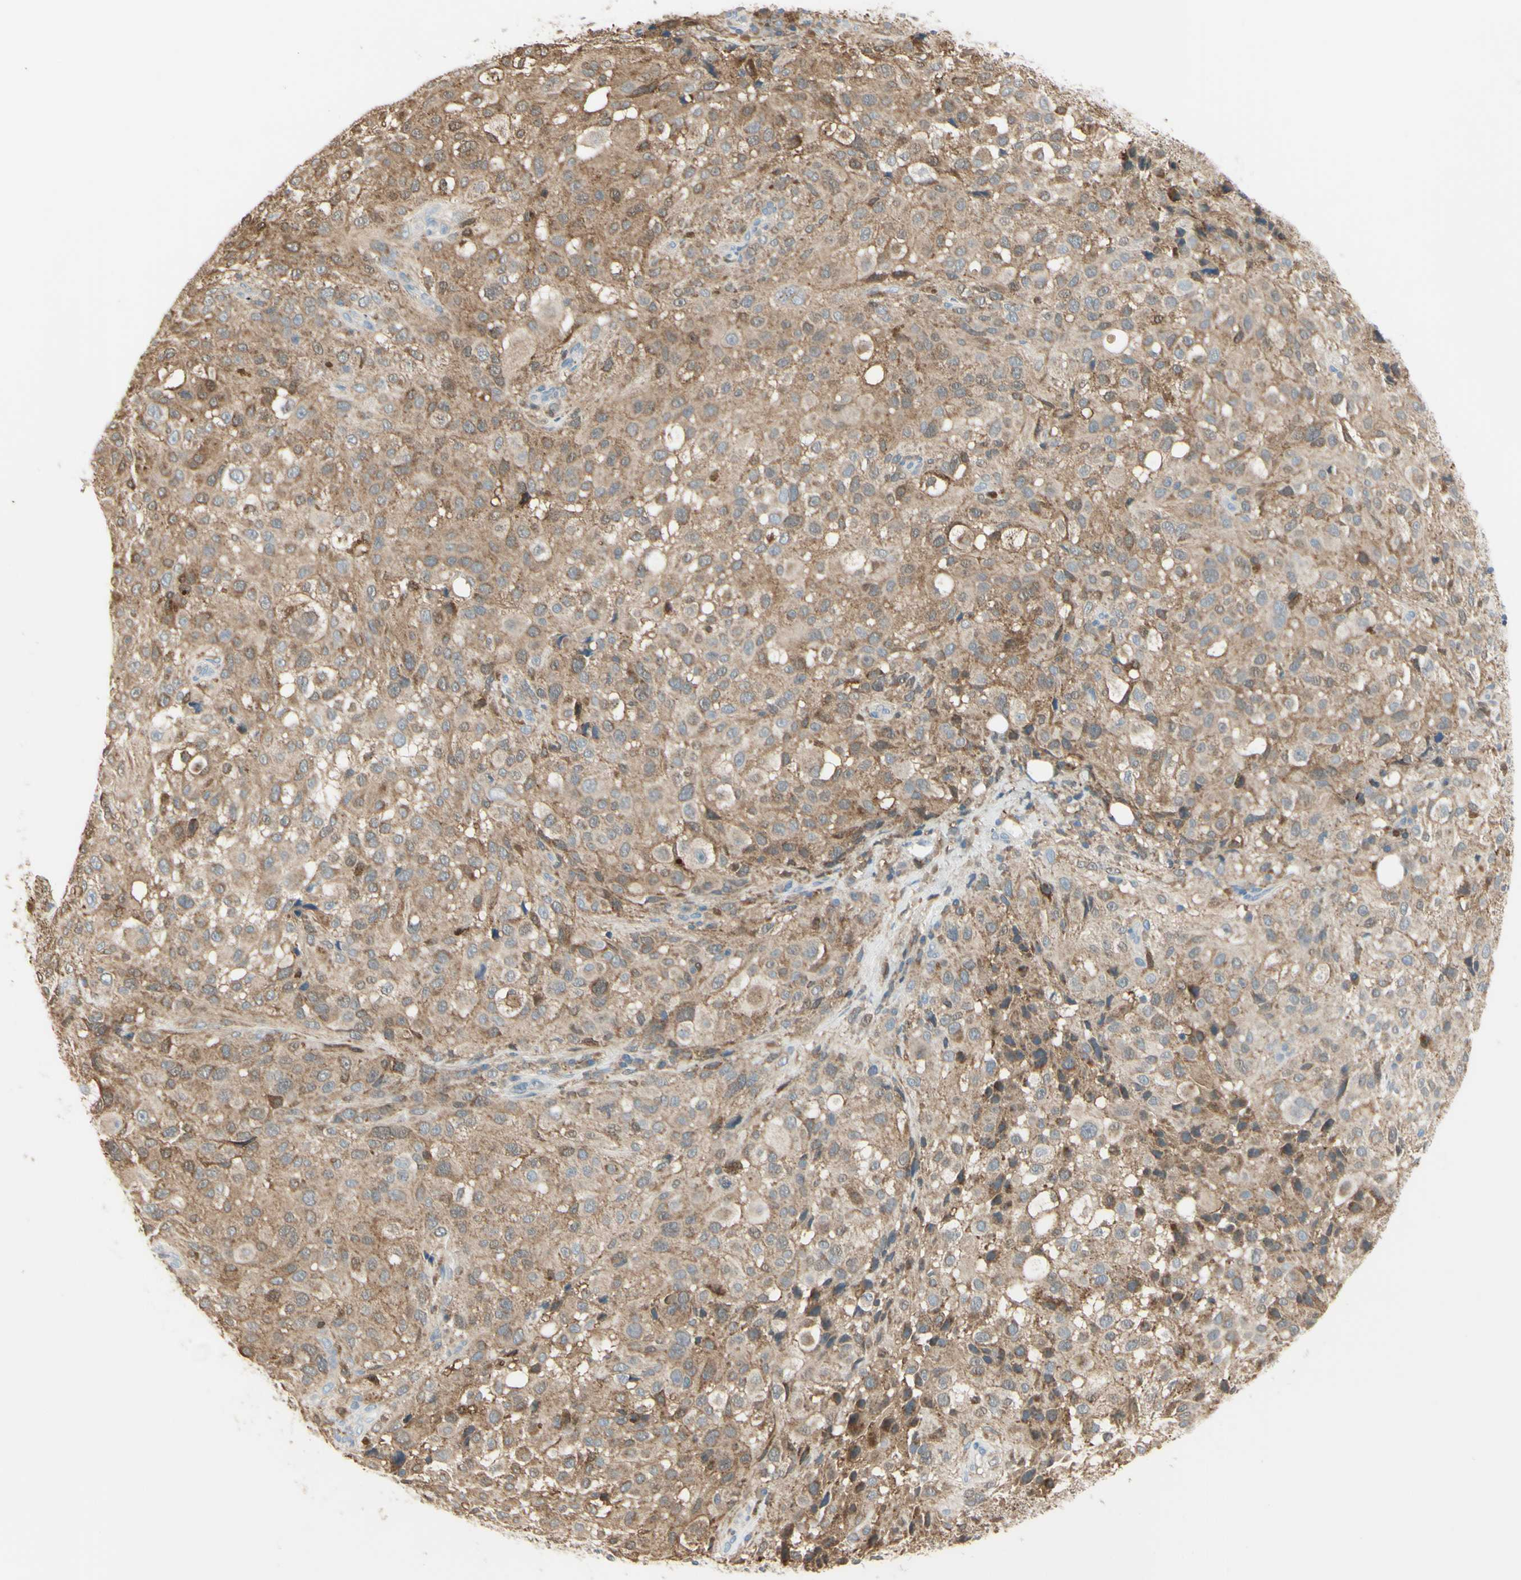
{"staining": {"intensity": "moderate", "quantity": ">75%", "location": "cytoplasmic/membranous"}, "tissue": "melanoma", "cell_type": "Tumor cells", "image_type": "cancer", "snomed": [{"axis": "morphology", "description": "Necrosis, NOS"}, {"axis": "morphology", "description": "Malignant melanoma, NOS"}, {"axis": "topography", "description": "Skin"}], "caption": "IHC of melanoma shows medium levels of moderate cytoplasmic/membranous expression in about >75% of tumor cells.", "gene": "CYRIB", "patient": {"sex": "female", "age": 87}}